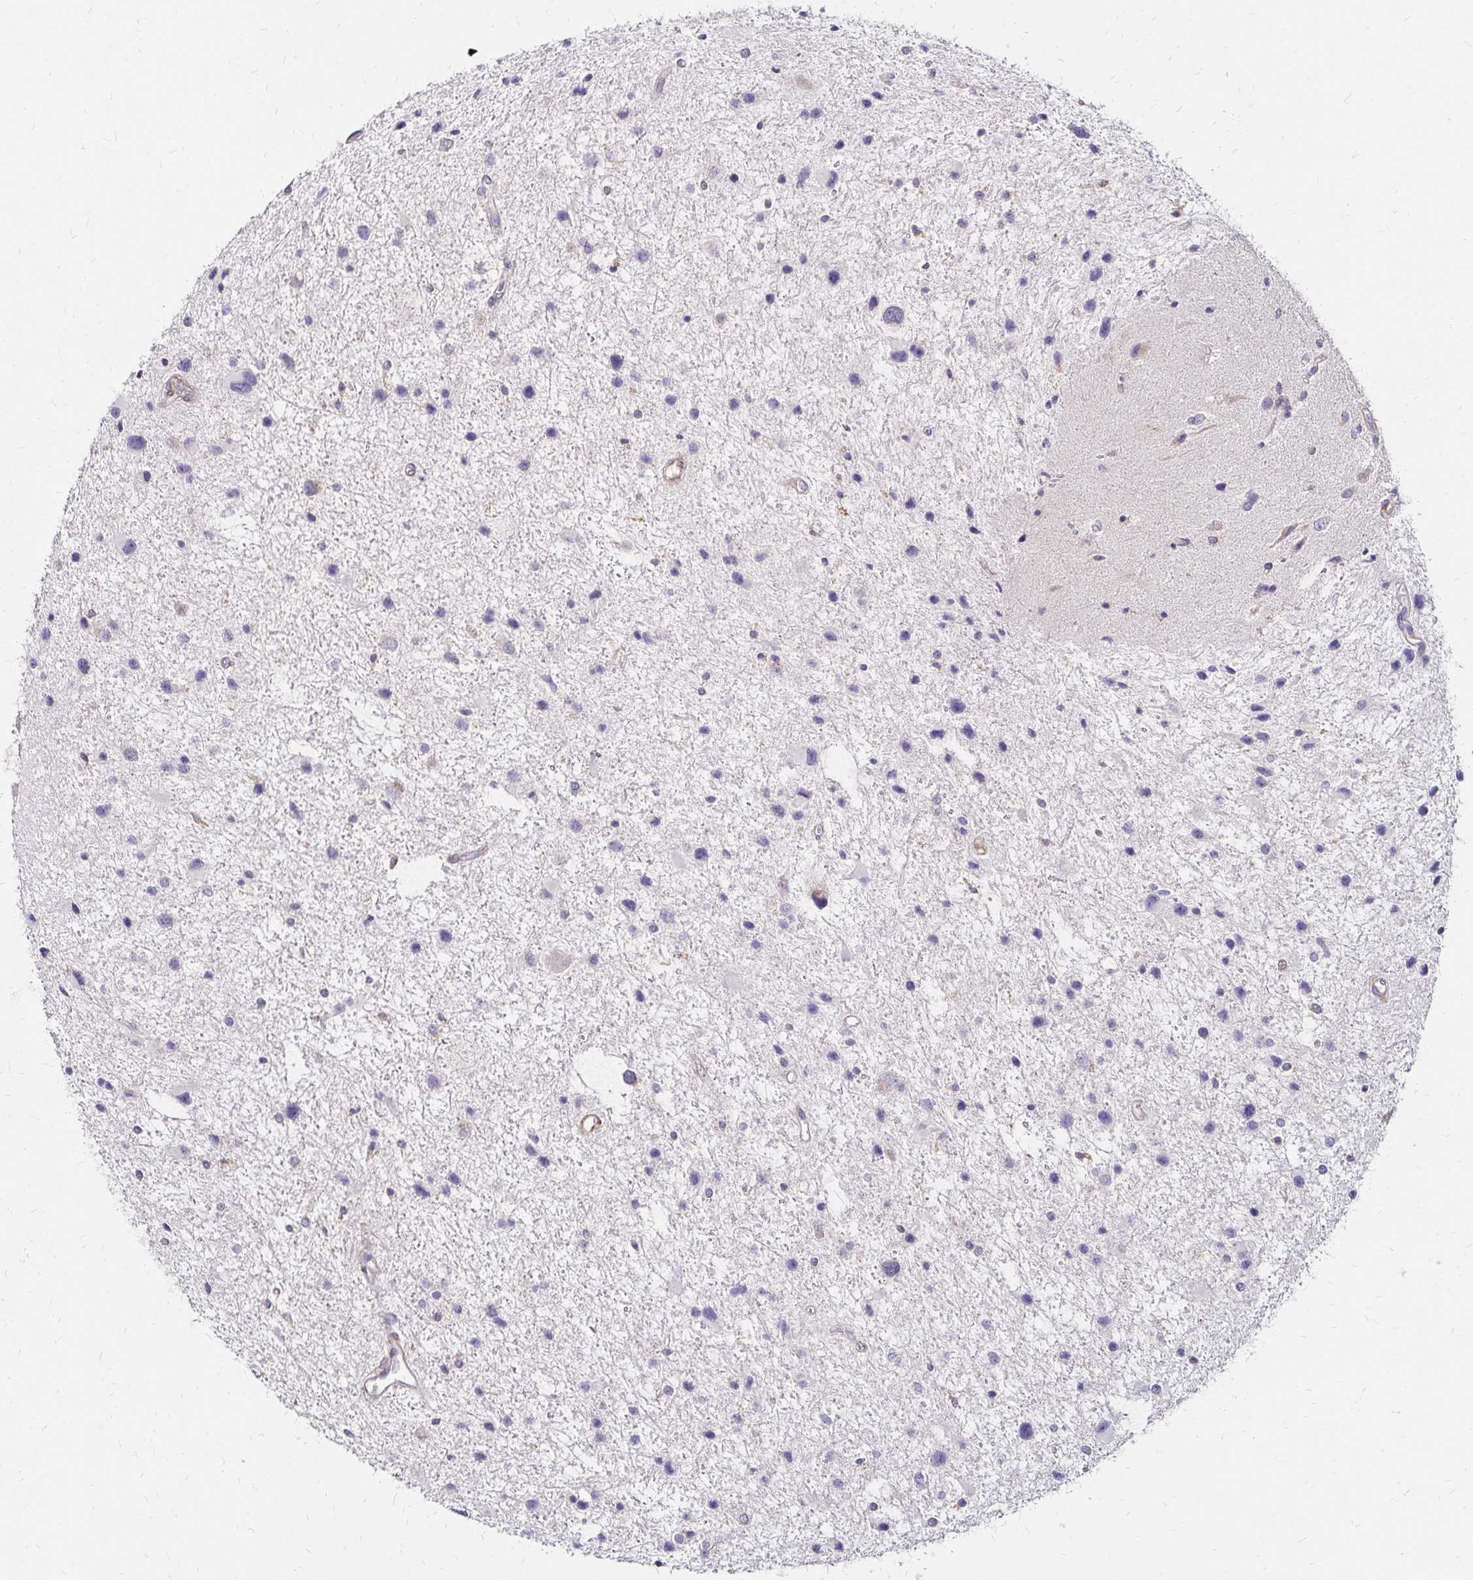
{"staining": {"intensity": "negative", "quantity": "none", "location": "none"}, "tissue": "glioma", "cell_type": "Tumor cells", "image_type": "cancer", "snomed": [{"axis": "morphology", "description": "Glioma, malignant, Low grade"}, {"axis": "topography", "description": "Brain"}], "caption": "IHC histopathology image of neoplastic tissue: human glioma stained with DAB demonstrates no significant protein staining in tumor cells. The staining is performed using DAB brown chromogen with nuclei counter-stained in using hematoxylin.", "gene": "PRIMA1", "patient": {"sex": "female", "age": 32}}